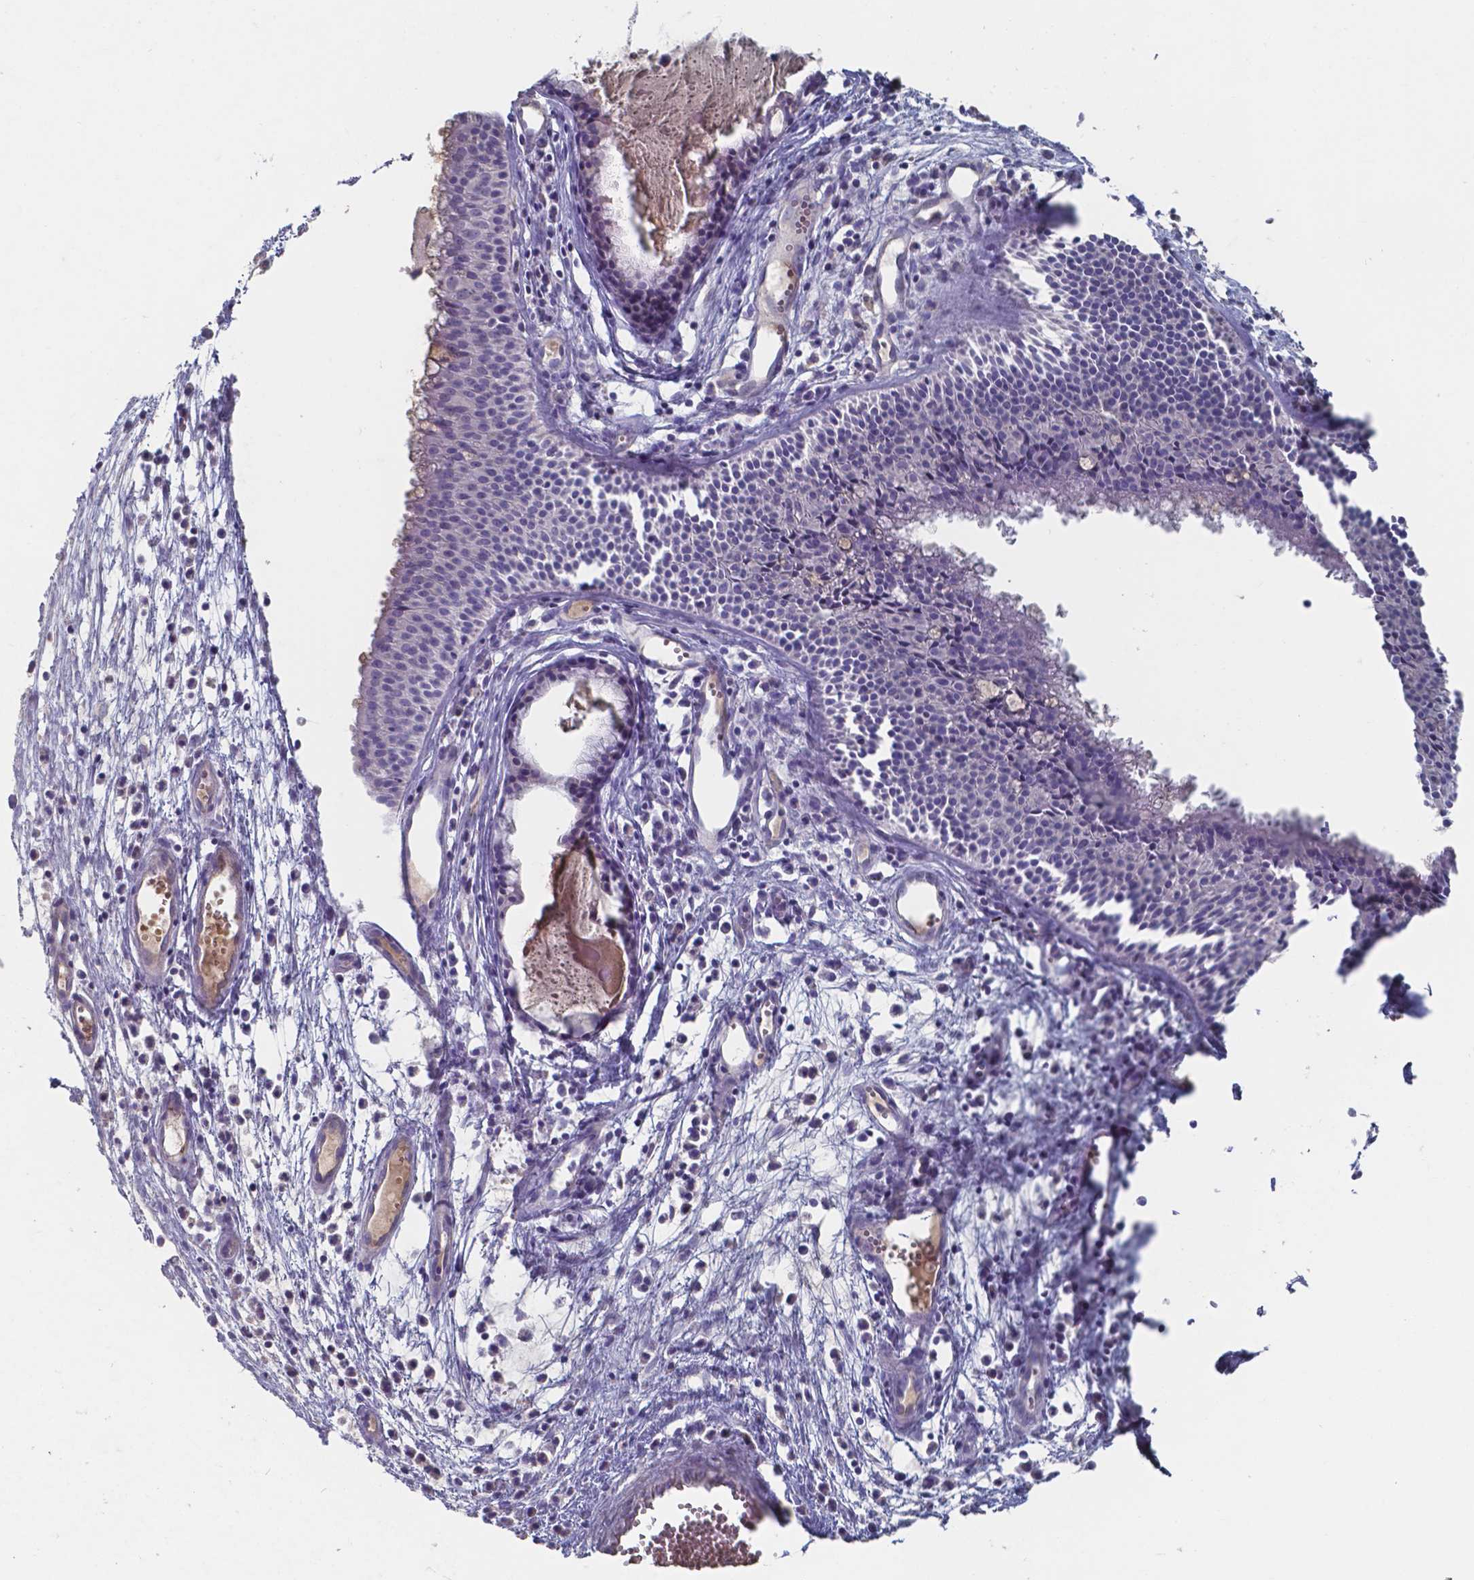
{"staining": {"intensity": "negative", "quantity": "none", "location": "none"}, "tissue": "nasopharynx", "cell_type": "Respiratory epithelial cells", "image_type": "normal", "snomed": [{"axis": "morphology", "description": "Normal tissue, NOS"}, {"axis": "topography", "description": "Nasopharynx"}], "caption": "The immunohistochemistry photomicrograph has no significant expression in respiratory epithelial cells of nasopharynx. (DAB IHC with hematoxylin counter stain).", "gene": "BTBD17", "patient": {"sex": "male", "age": 31}}